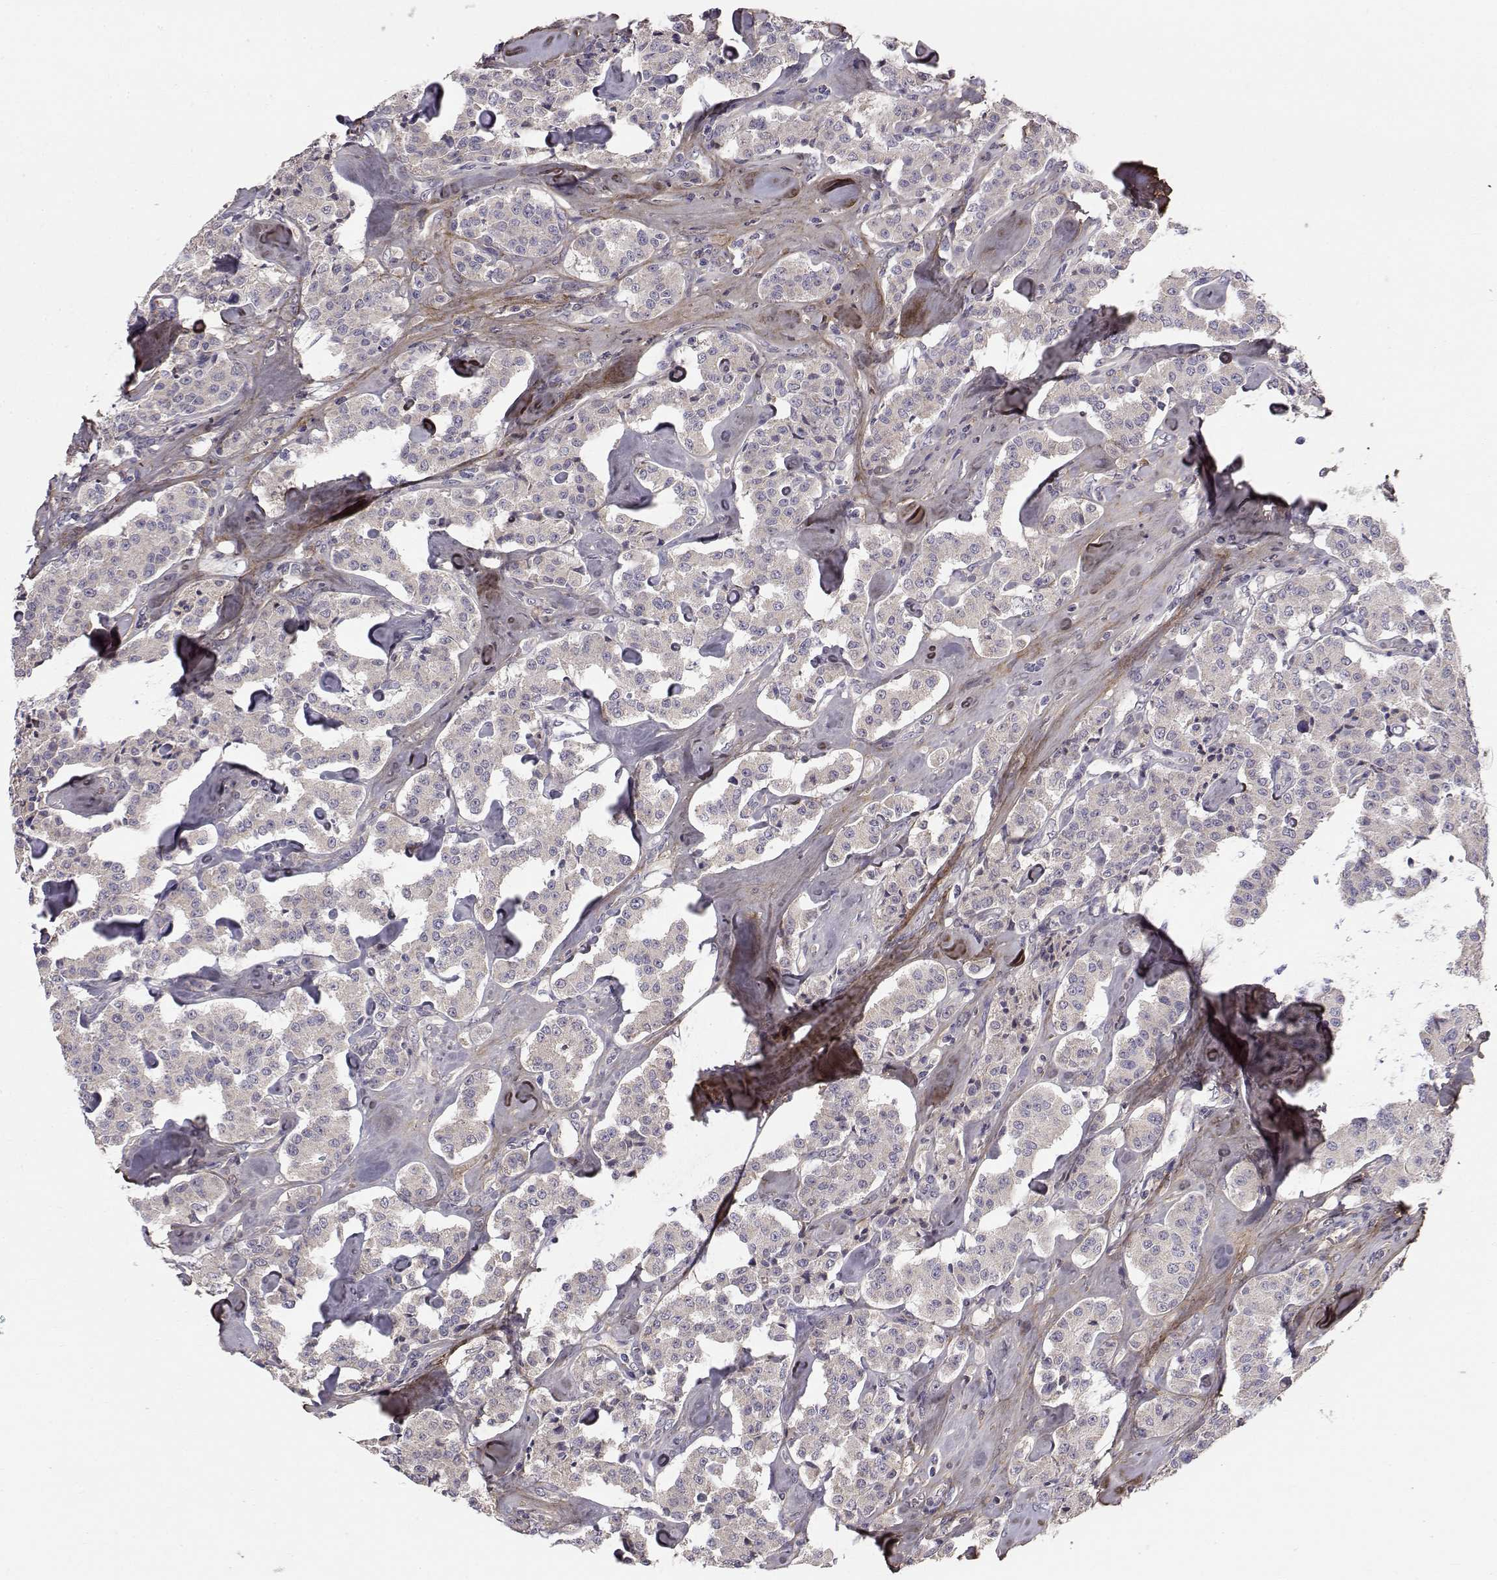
{"staining": {"intensity": "negative", "quantity": "none", "location": "none"}, "tissue": "carcinoid", "cell_type": "Tumor cells", "image_type": "cancer", "snomed": [{"axis": "morphology", "description": "Carcinoid, malignant, NOS"}, {"axis": "topography", "description": "Pancreas"}], "caption": "Tumor cells are negative for brown protein staining in carcinoid.", "gene": "PEX5L", "patient": {"sex": "male", "age": 41}}